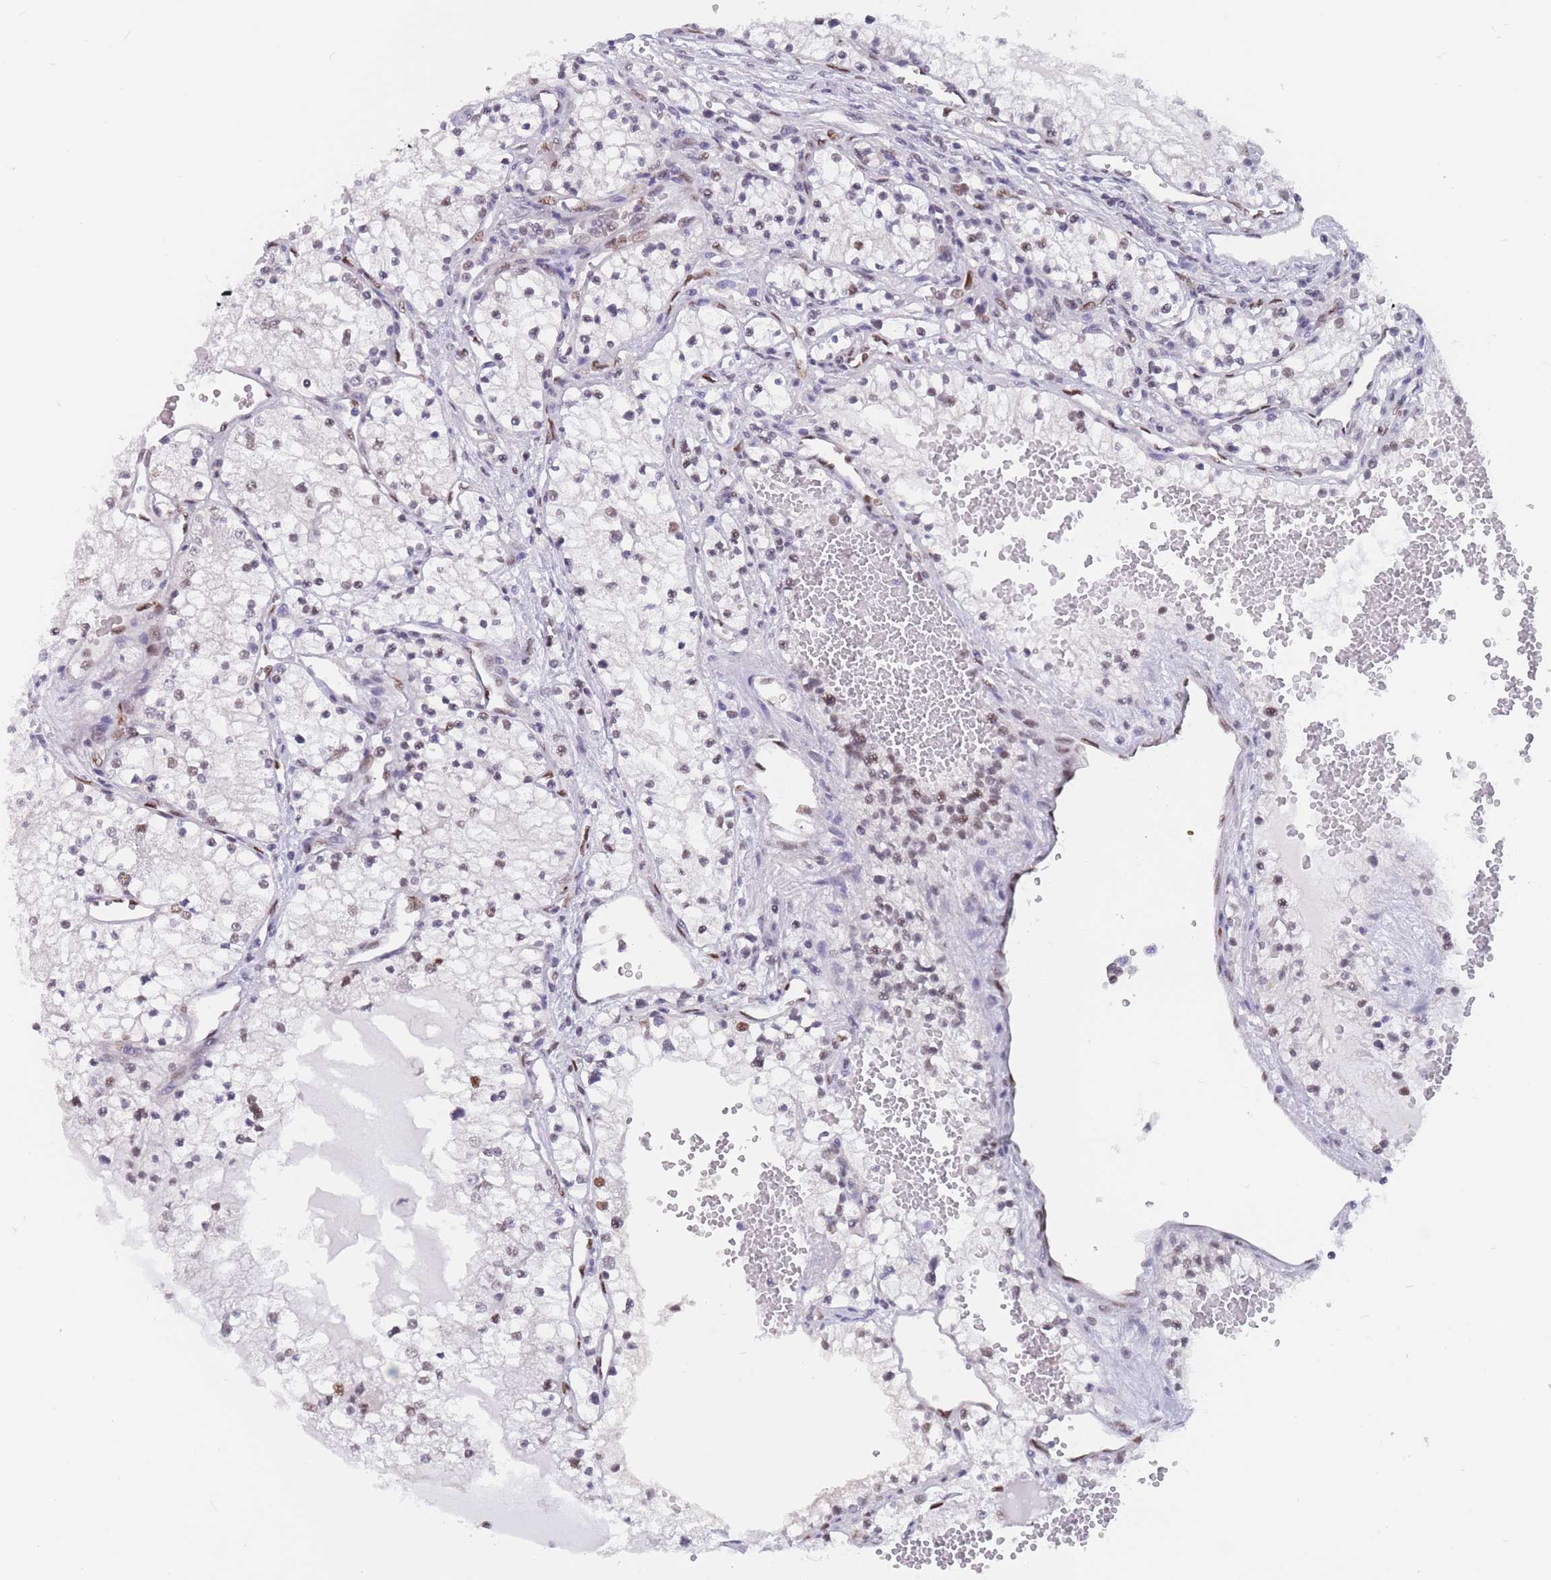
{"staining": {"intensity": "negative", "quantity": "none", "location": "none"}, "tissue": "renal cancer", "cell_type": "Tumor cells", "image_type": "cancer", "snomed": [{"axis": "morphology", "description": "Normal tissue, NOS"}, {"axis": "morphology", "description": "Adenocarcinoma, NOS"}, {"axis": "topography", "description": "Kidney"}], "caption": "Tumor cells are negative for brown protein staining in renal cancer.", "gene": "NASP", "patient": {"sex": "male", "age": 68}}